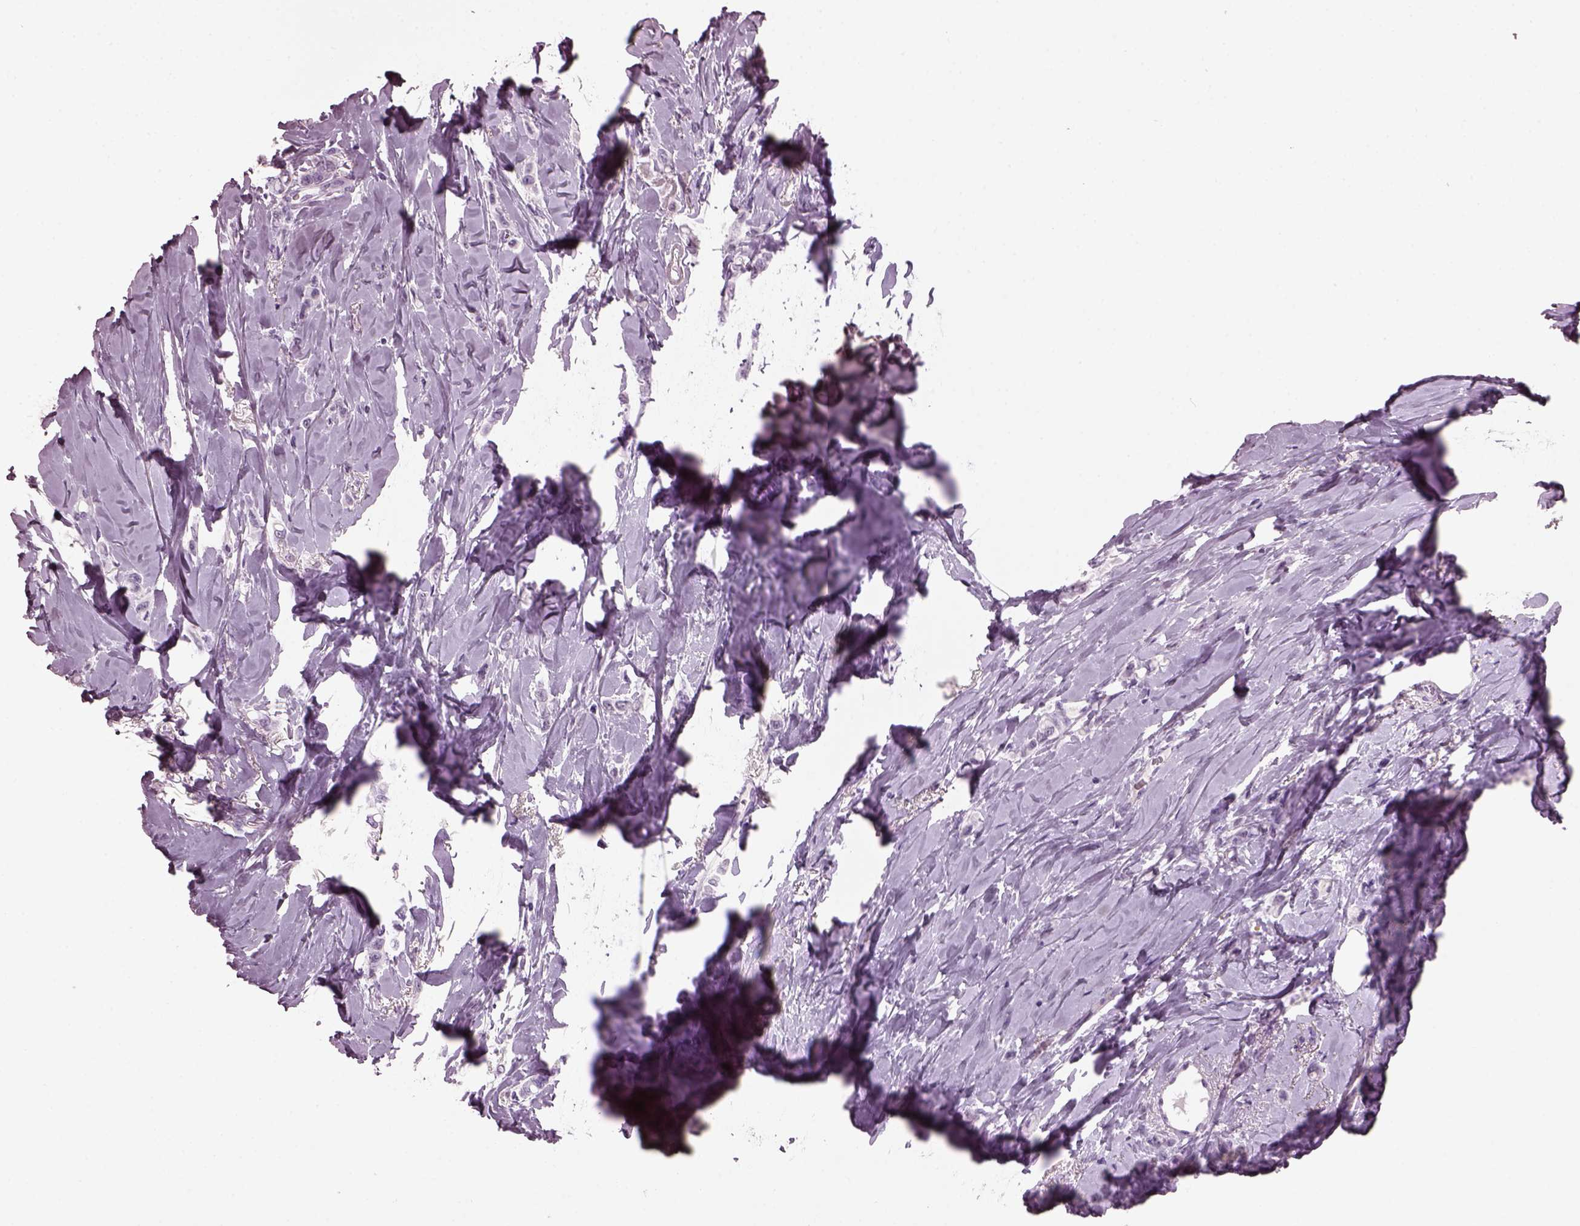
{"staining": {"intensity": "negative", "quantity": "none", "location": "none"}, "tissue": "breast cancer", "cell_type": "Tumor cells", "image_type": "cancer", "snomed": [{"axis": "morphology", "description": "Lobular carcinoma"}, {"axis": "topography", "description": "Breast"}], "caption": "IHC of breast cancer (lobular carcinoma) reveals no positivity in tumor cells.", "gene": "KRTAP3-2", "patient": {"sex": "female", "age": 66}}